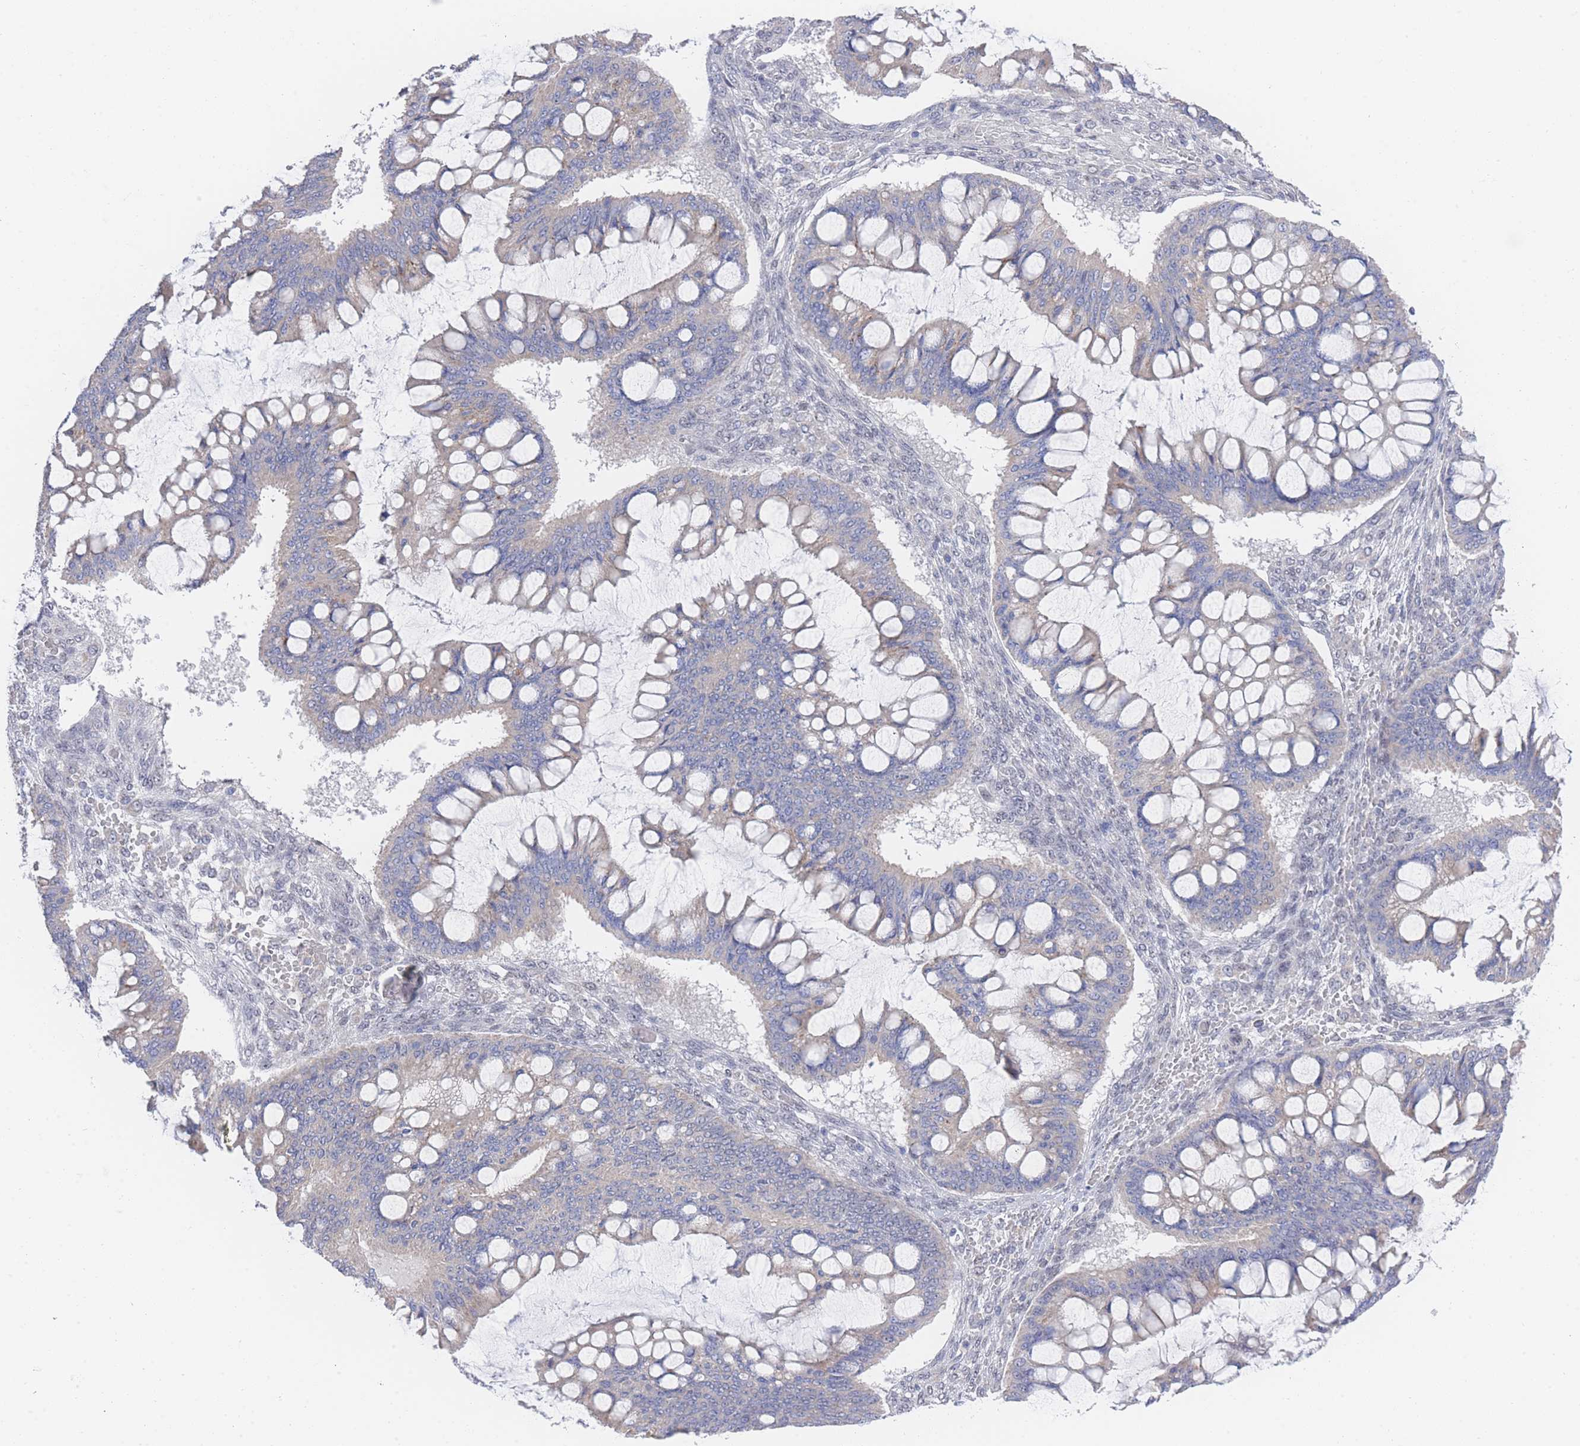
{"staining": {"intensity": "negative", "quantity": "none", "location": "none"}, "tissue": "ovarian cancer", "cell_type": "Tumor cells", "image_type": "cancer", "snomed": [{"axis": "morphology", "description": "Cystadenocarcinoma, mucinous, NOS"}, {"axis": "topography", "description": "Ovary"}], "caption": "Image shows no protein staining in tumor cells of ovarian cancer (mucinous cystadenocarcinoma) tissue.", "gene": "ZNF142", "patient": {"sex": "female", "age": 73}}